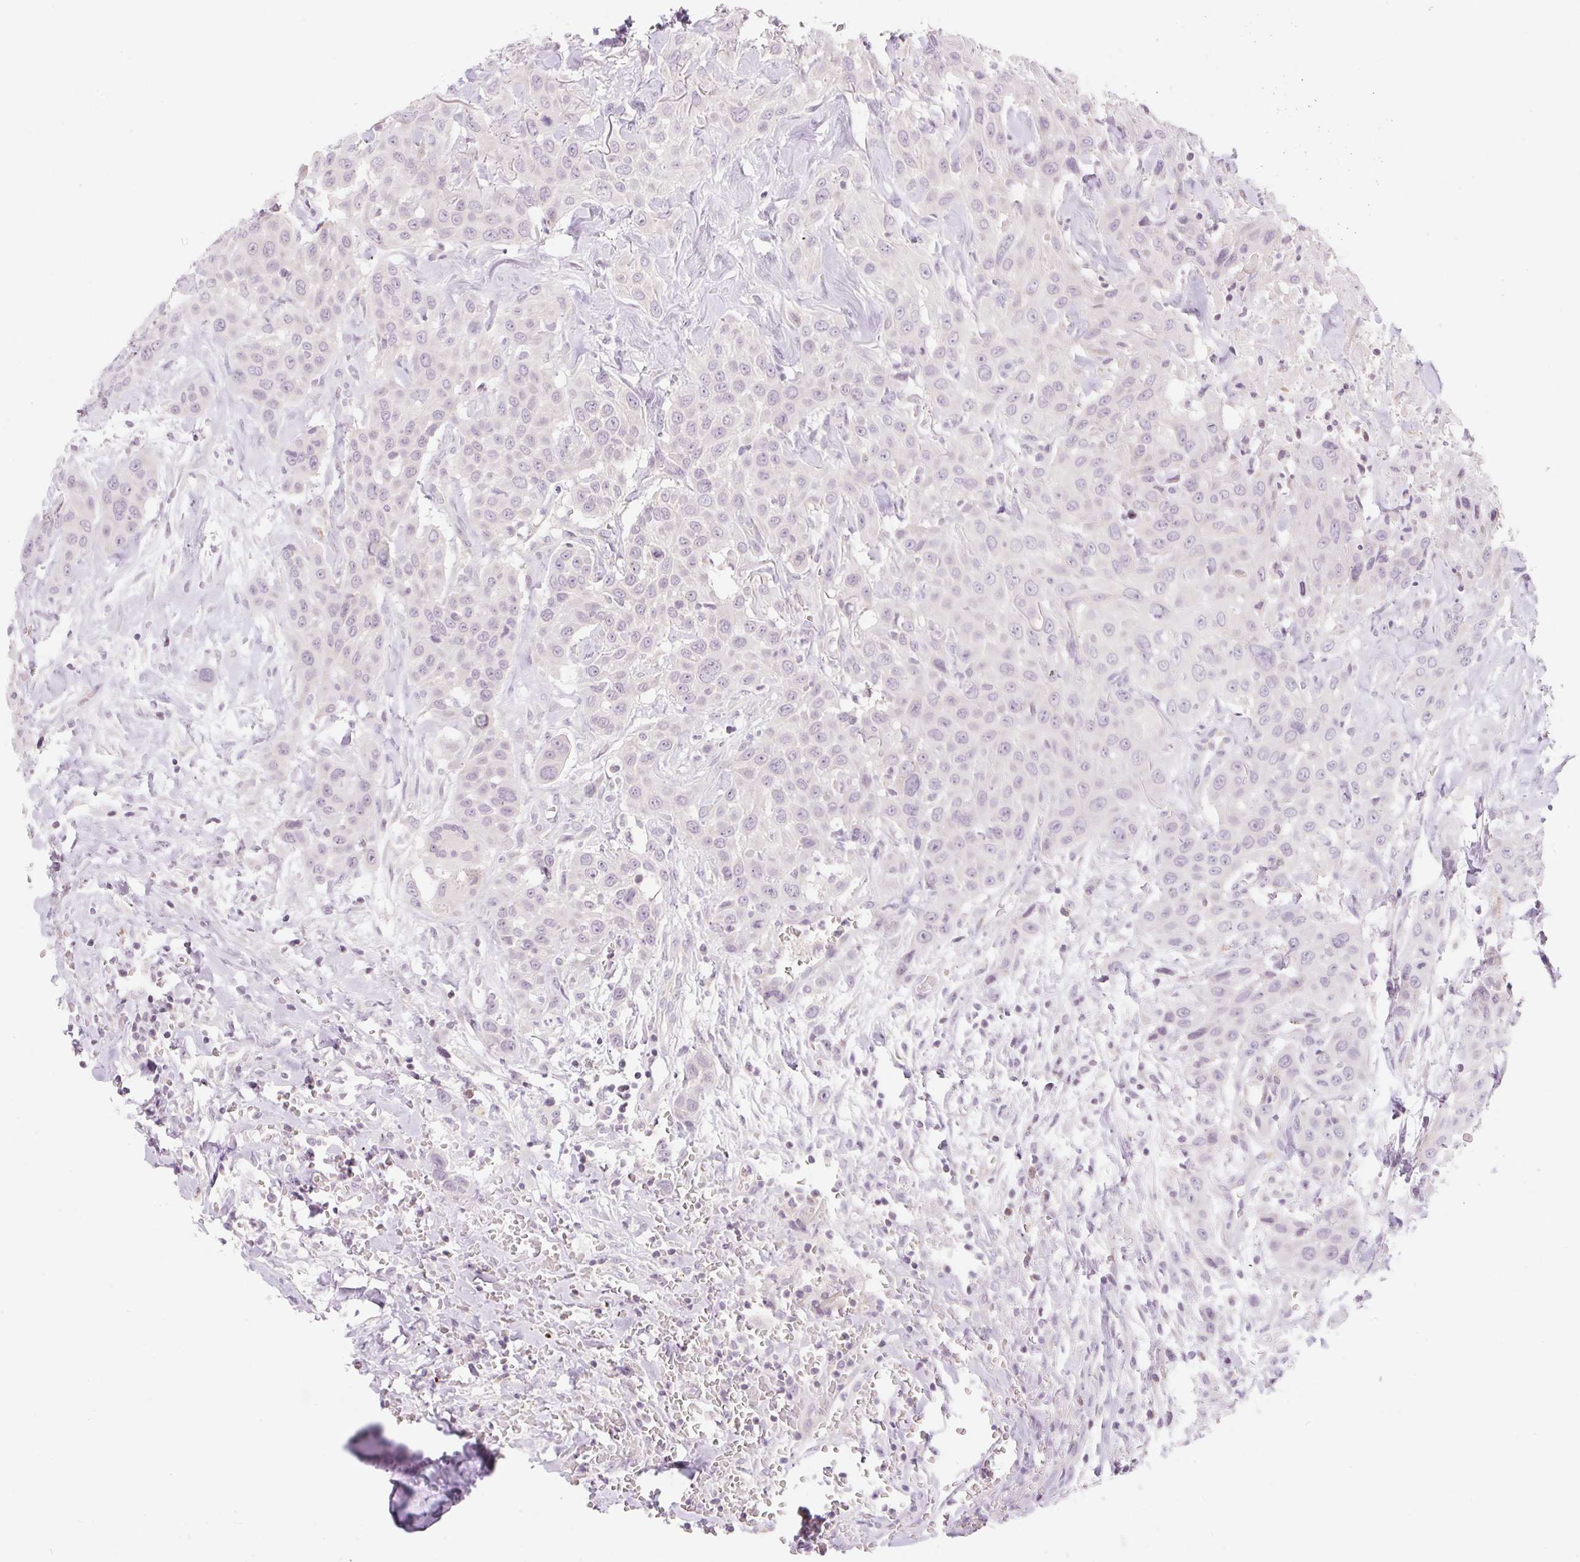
{"staining": {"intensity": "negative", "quantity": "none", "location": "none"}, "tissue": "head and neck cancer", "cell_type": "Tumor cells", "image_type": "cancer", "snomed": [{"axis": "morphology", "description": "Squamous cell carcinoma, NOS"}, {"axis": "topography", "description": "Head-Neck"}], "caption": "High magnification brightfield microscopy of head and neck cancer (squamous cell carcinoma) stained with DAB (3,3'-diaminobenzidine) (brown) and counterstained with hematoxylin (blue): tumor cells show no significant staining.", "gene": "CASKIN1", "patient": {"sex": "male", "age": 81}}